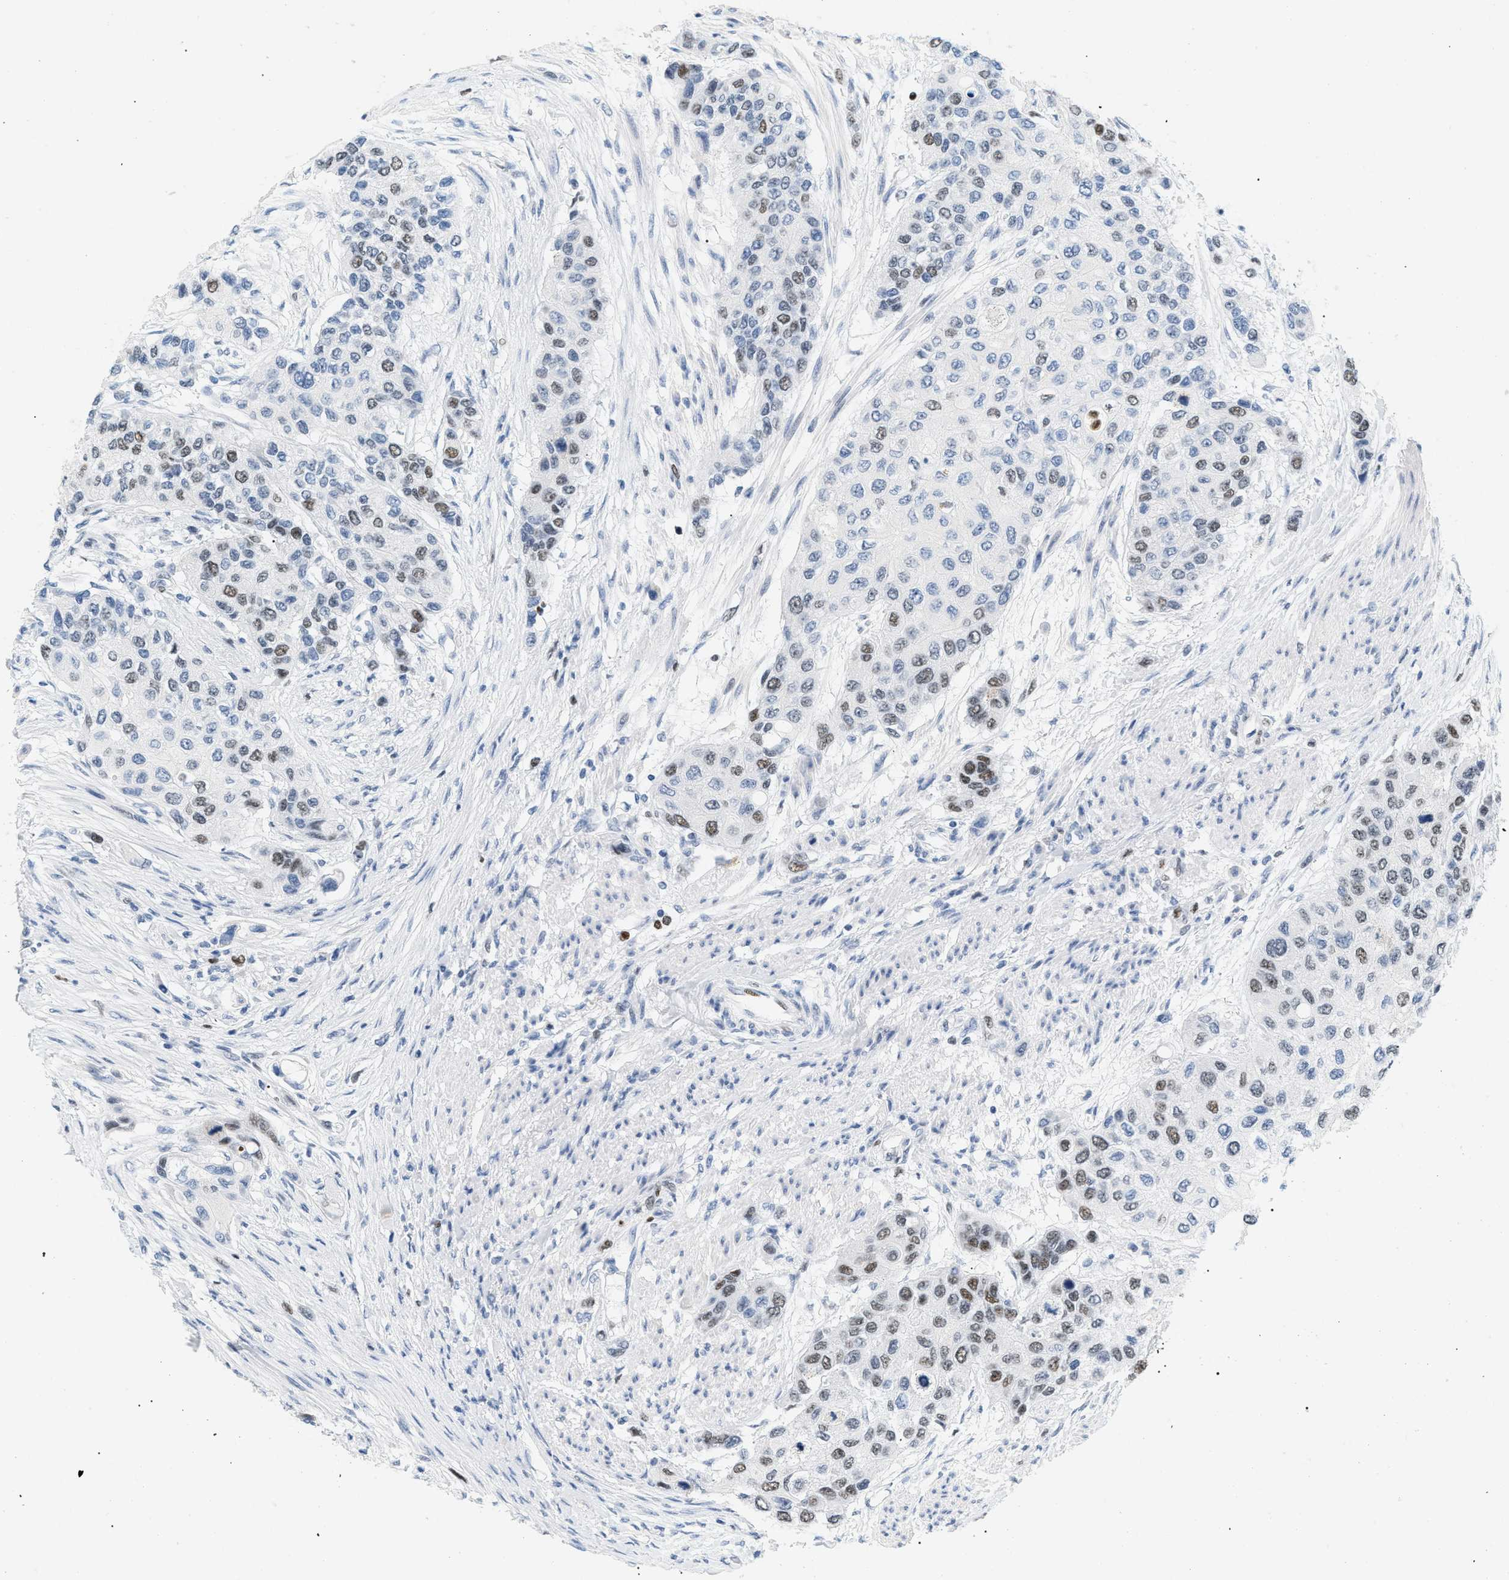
{"staining": {"intensity": "moderate", "quantity": "25%-75%", "location": "nuclear"}, "tissue": "urothelial cancer", "cell_type": "Tumor cells", "image_type": "cancer", "snomed": [{"axis": "morphology", "description": "Urothelial carcinoma, High grade"}, {"axis": "topography", "description": "Urinary bladder"}], "caption": "A high-resolution photomicrograph shows immunohistochemistry staining of high-grade urothelial carcinoma, which displays moderate nuclear positivity in about 25%-75% of tumor cells.", "gene": "MCM7", "patient": {"sex": "female", "age": 56}}